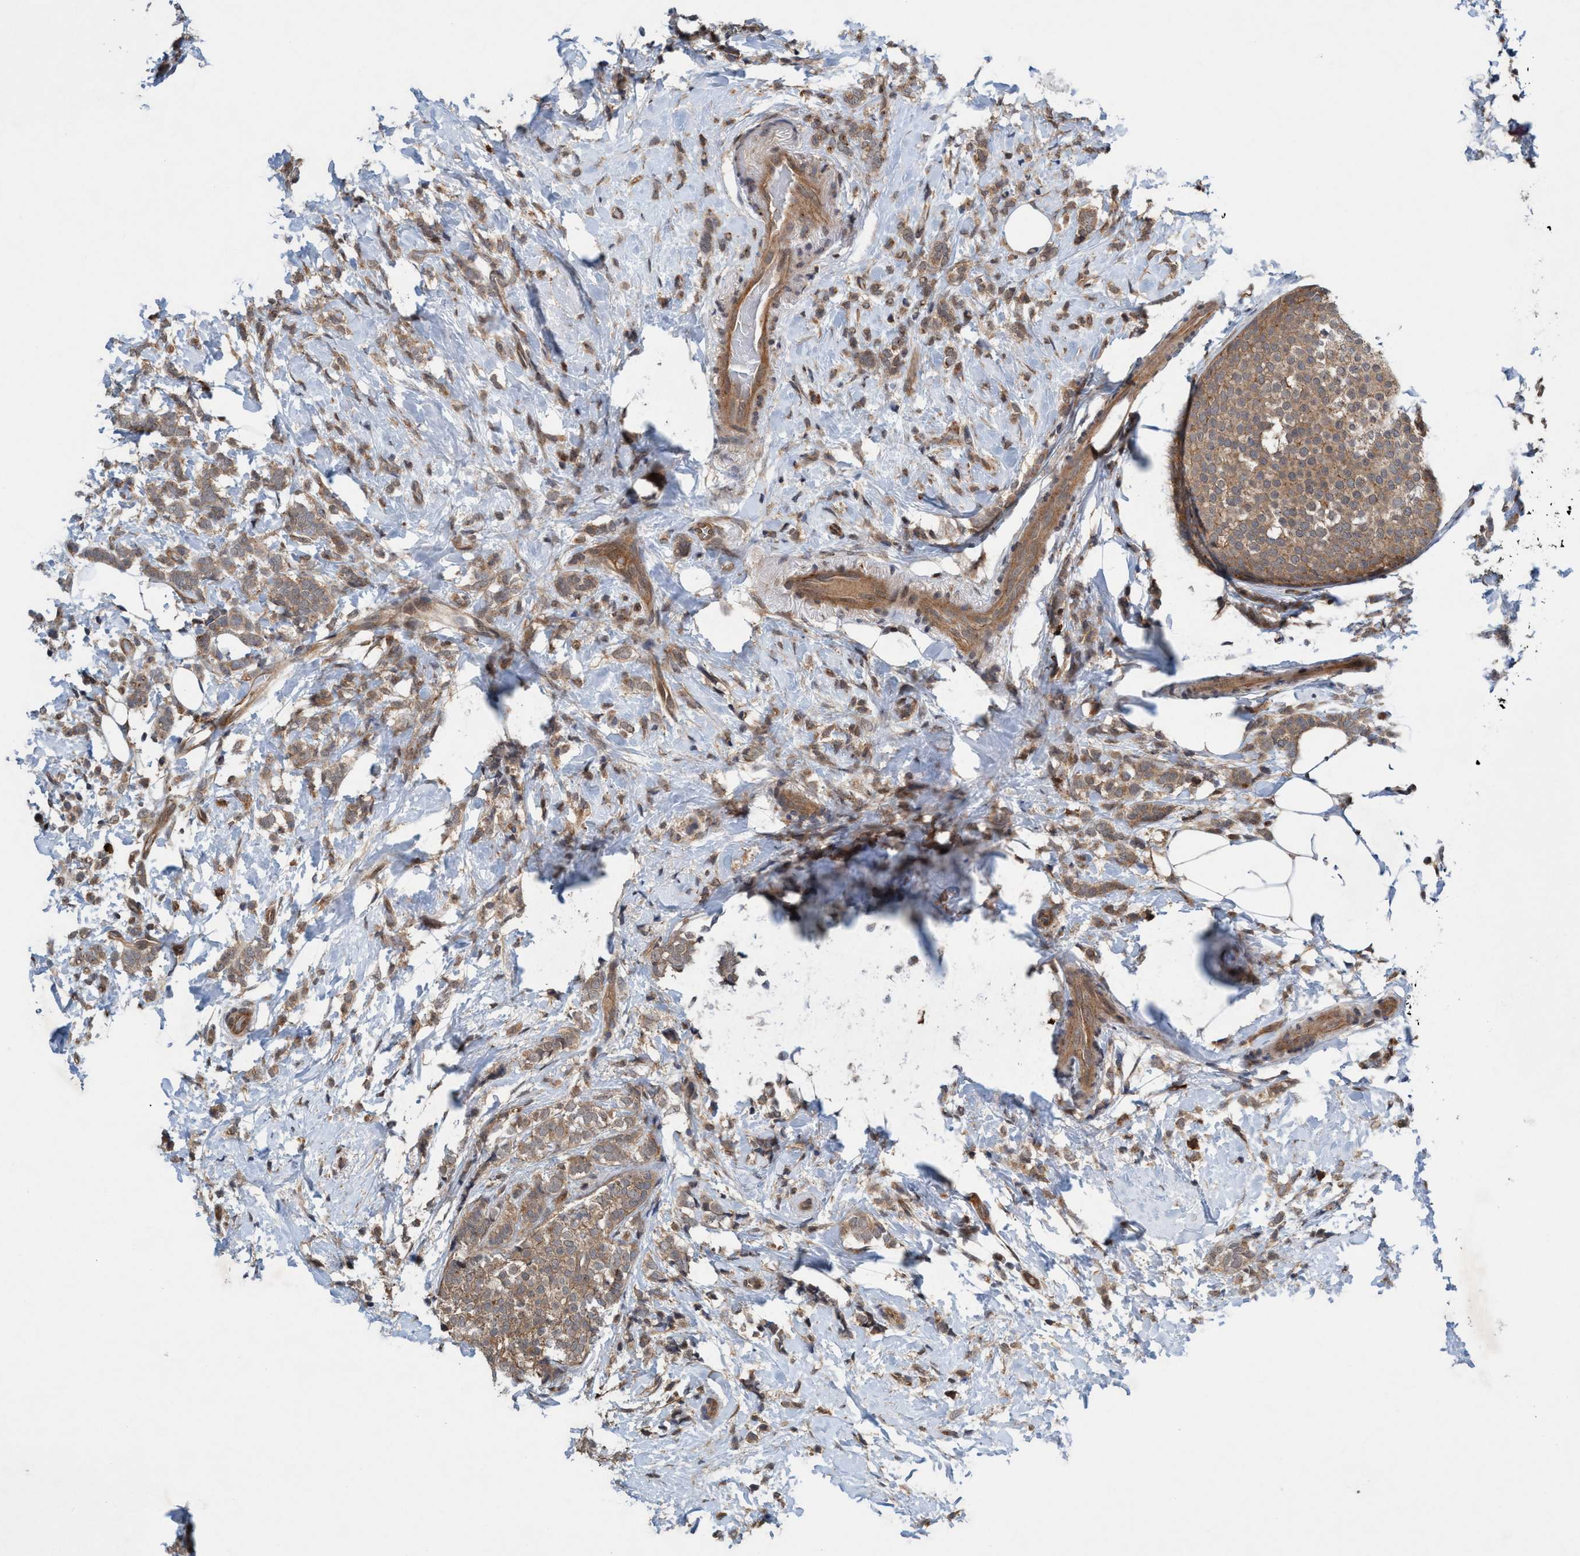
{"staining": {"intensity": "moderate", "quantity": ">75%", "location": "cytoplasmic/membranous"}, "tissue": "breast cancer", "cell_type": "Tumor cells", "image_type": "cancer", "snomed": [{"axis": "morphology", "description": "Lobular carcinoma"}, {"axis": "topography", "description": "Breast"}], "caption": "Immunohistochemical staining of lobular carcinoma (breast) demonstrates medium levels of moderate cytoplasmic/membranous protein positivity in about >75% of tumor cells. (DAB (3,3'-diaminobenzidine) IHC, brown staining for protein, blue staining for nuclei).", "gene": "TRIM65", "patient": {"sex": "female", "age": 50}}